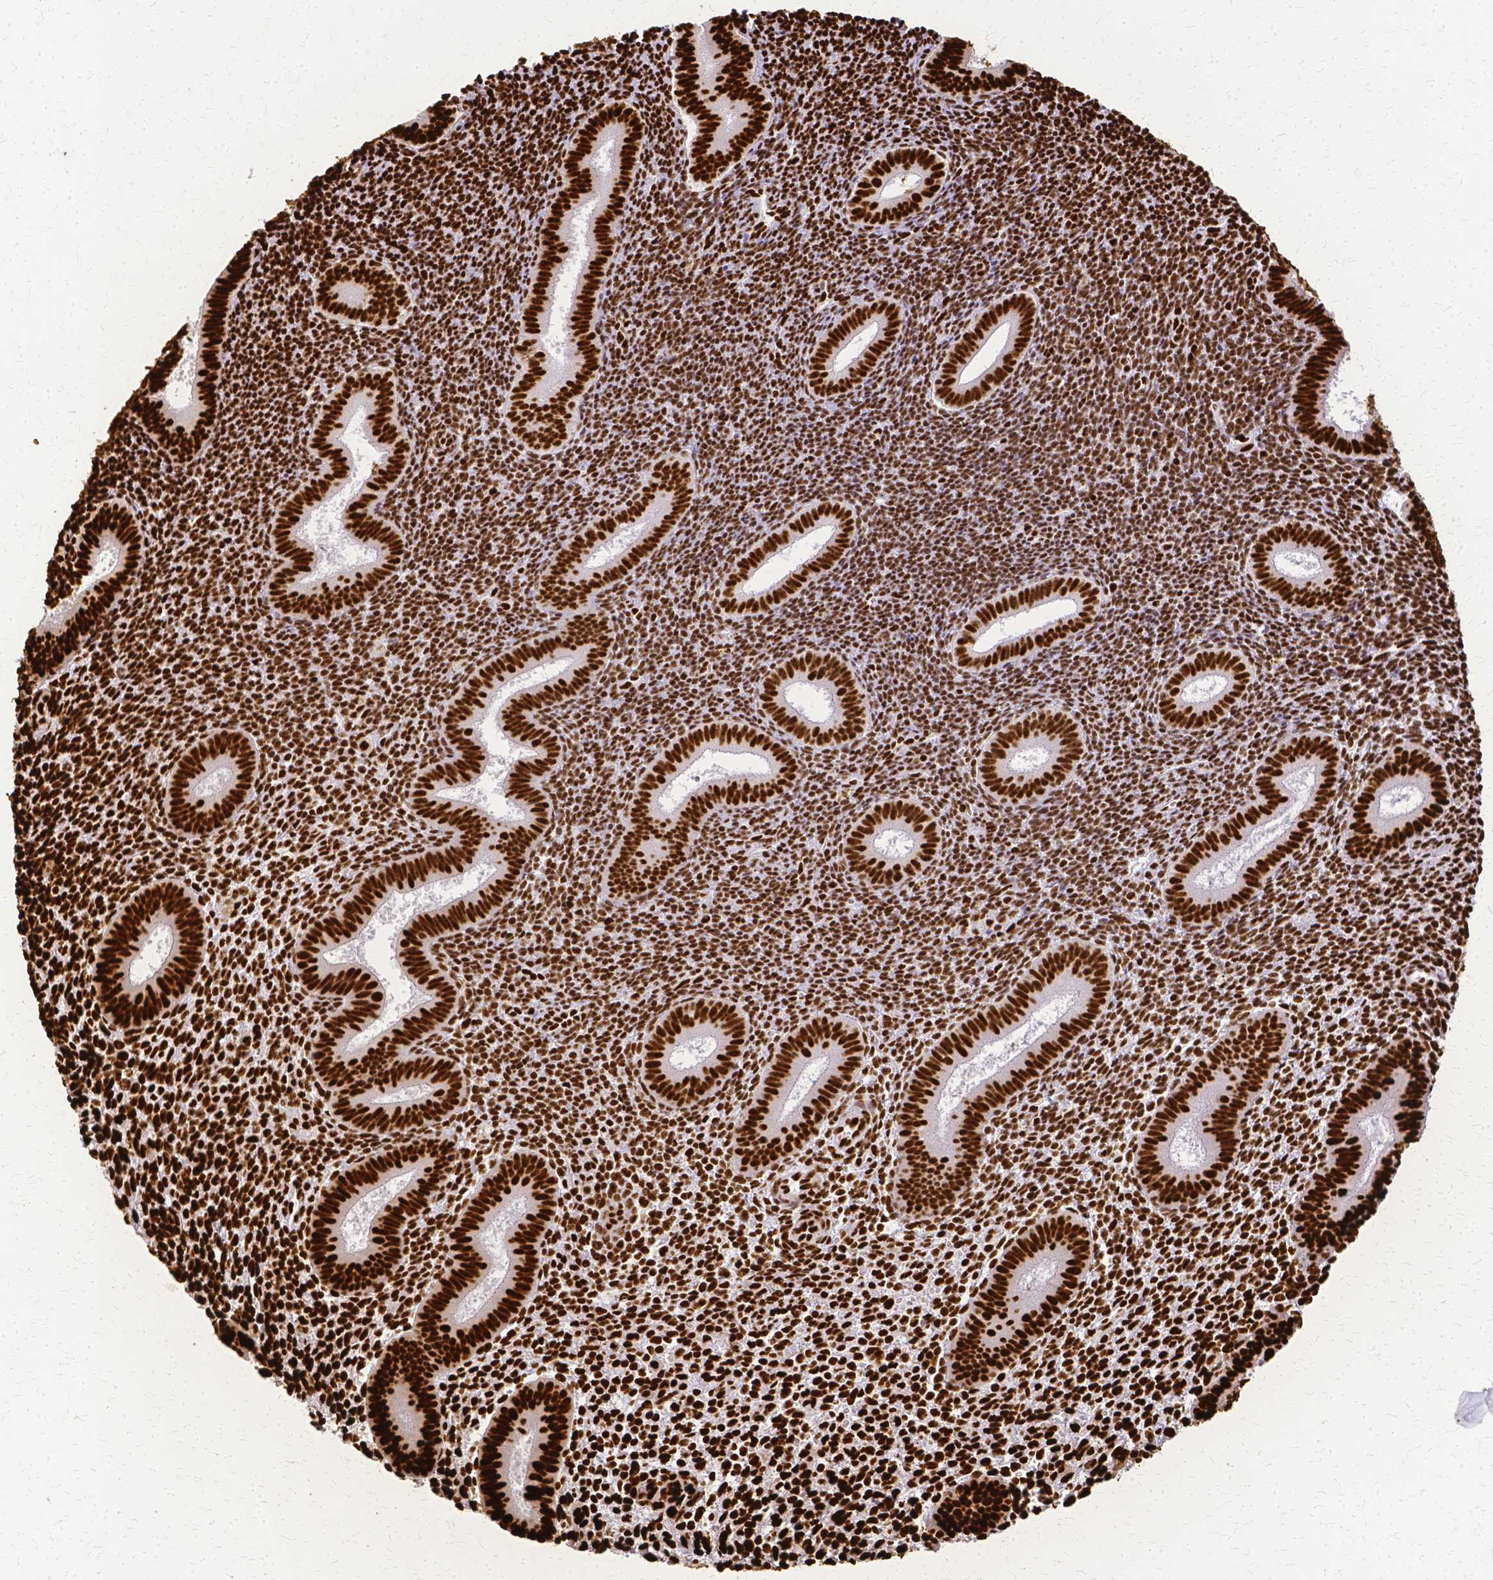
{"staining": {"intensity": "strong", "quantity": ">75%", "location": "nuclear"}, "tissue": "endometrium", "cell_type": "Cells in endometrial stroma", "image_type": "normal", "snomed": [{"axis": "morphology", "description": "Normal tissue, NOS"}, {"axis": "topography", "description": "Endometrium"}], "caption": "Brown immunohistochemical staining in unremarkable human endometrium shows strong nuclear positivity in approximately >75% of cells in endometrial stroma.", "gene": "SFPQ", "patient": {"sex": "female", "age": 25}}